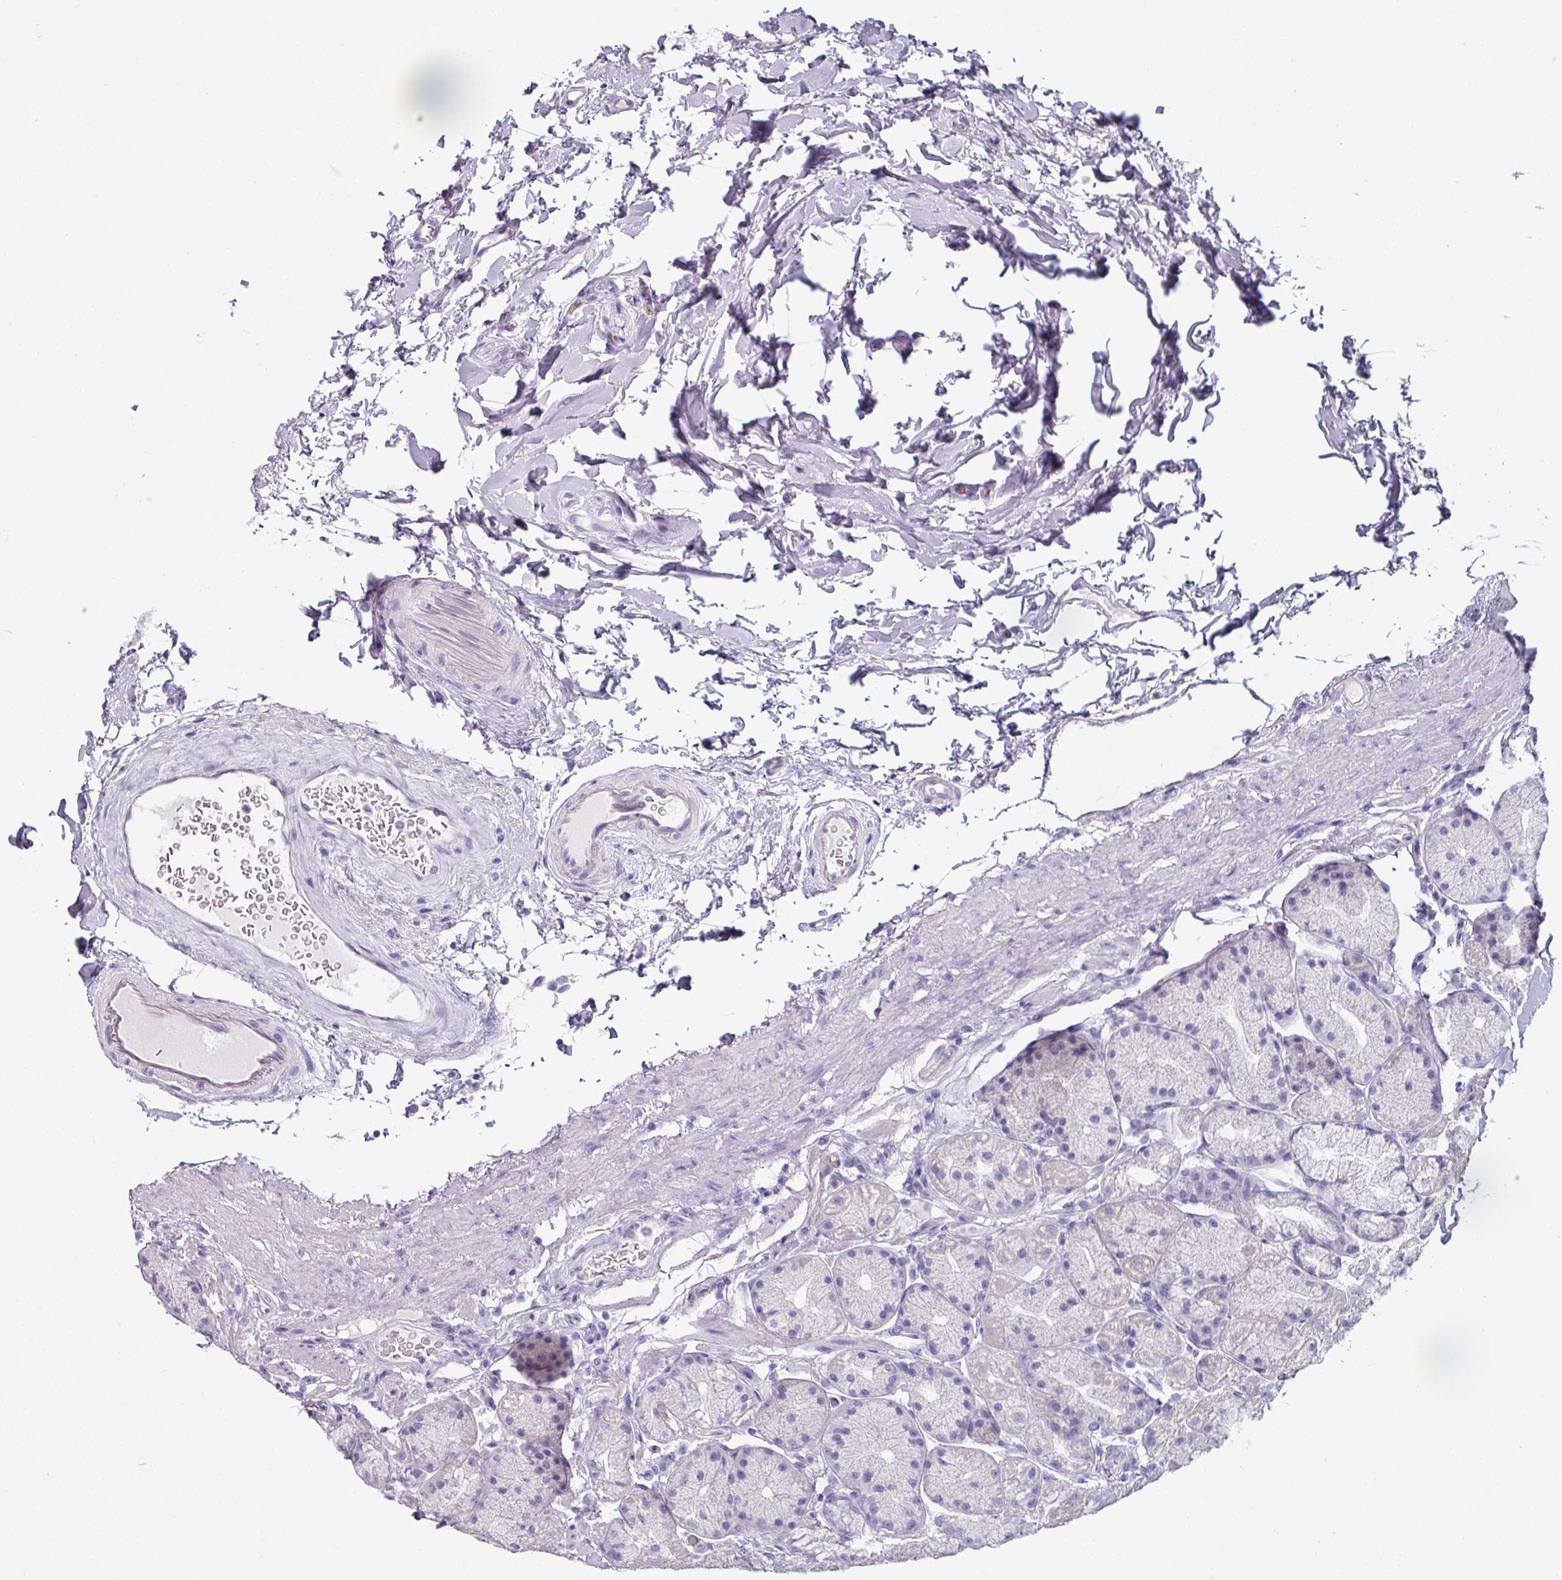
{"staining": {"intensity": "negative", "quantity": "none", "location": "none"}, "tissue": "stomach", "cell_type": "Glandular cells", "image_type": "normal", "snomed": [{"axis": "morphology", "description": "Normal tissue, NOS"}, {"axis": "topography", "description": "Stomach, lower"}], "caption": "High power microscopy histopathology image of an immunohistochemistry photomicrograph of benign stomach, revealing no significant expression in glandular cells.", "gene": "SLC17A7", "patient": {"sex": "male", "age": 67}}